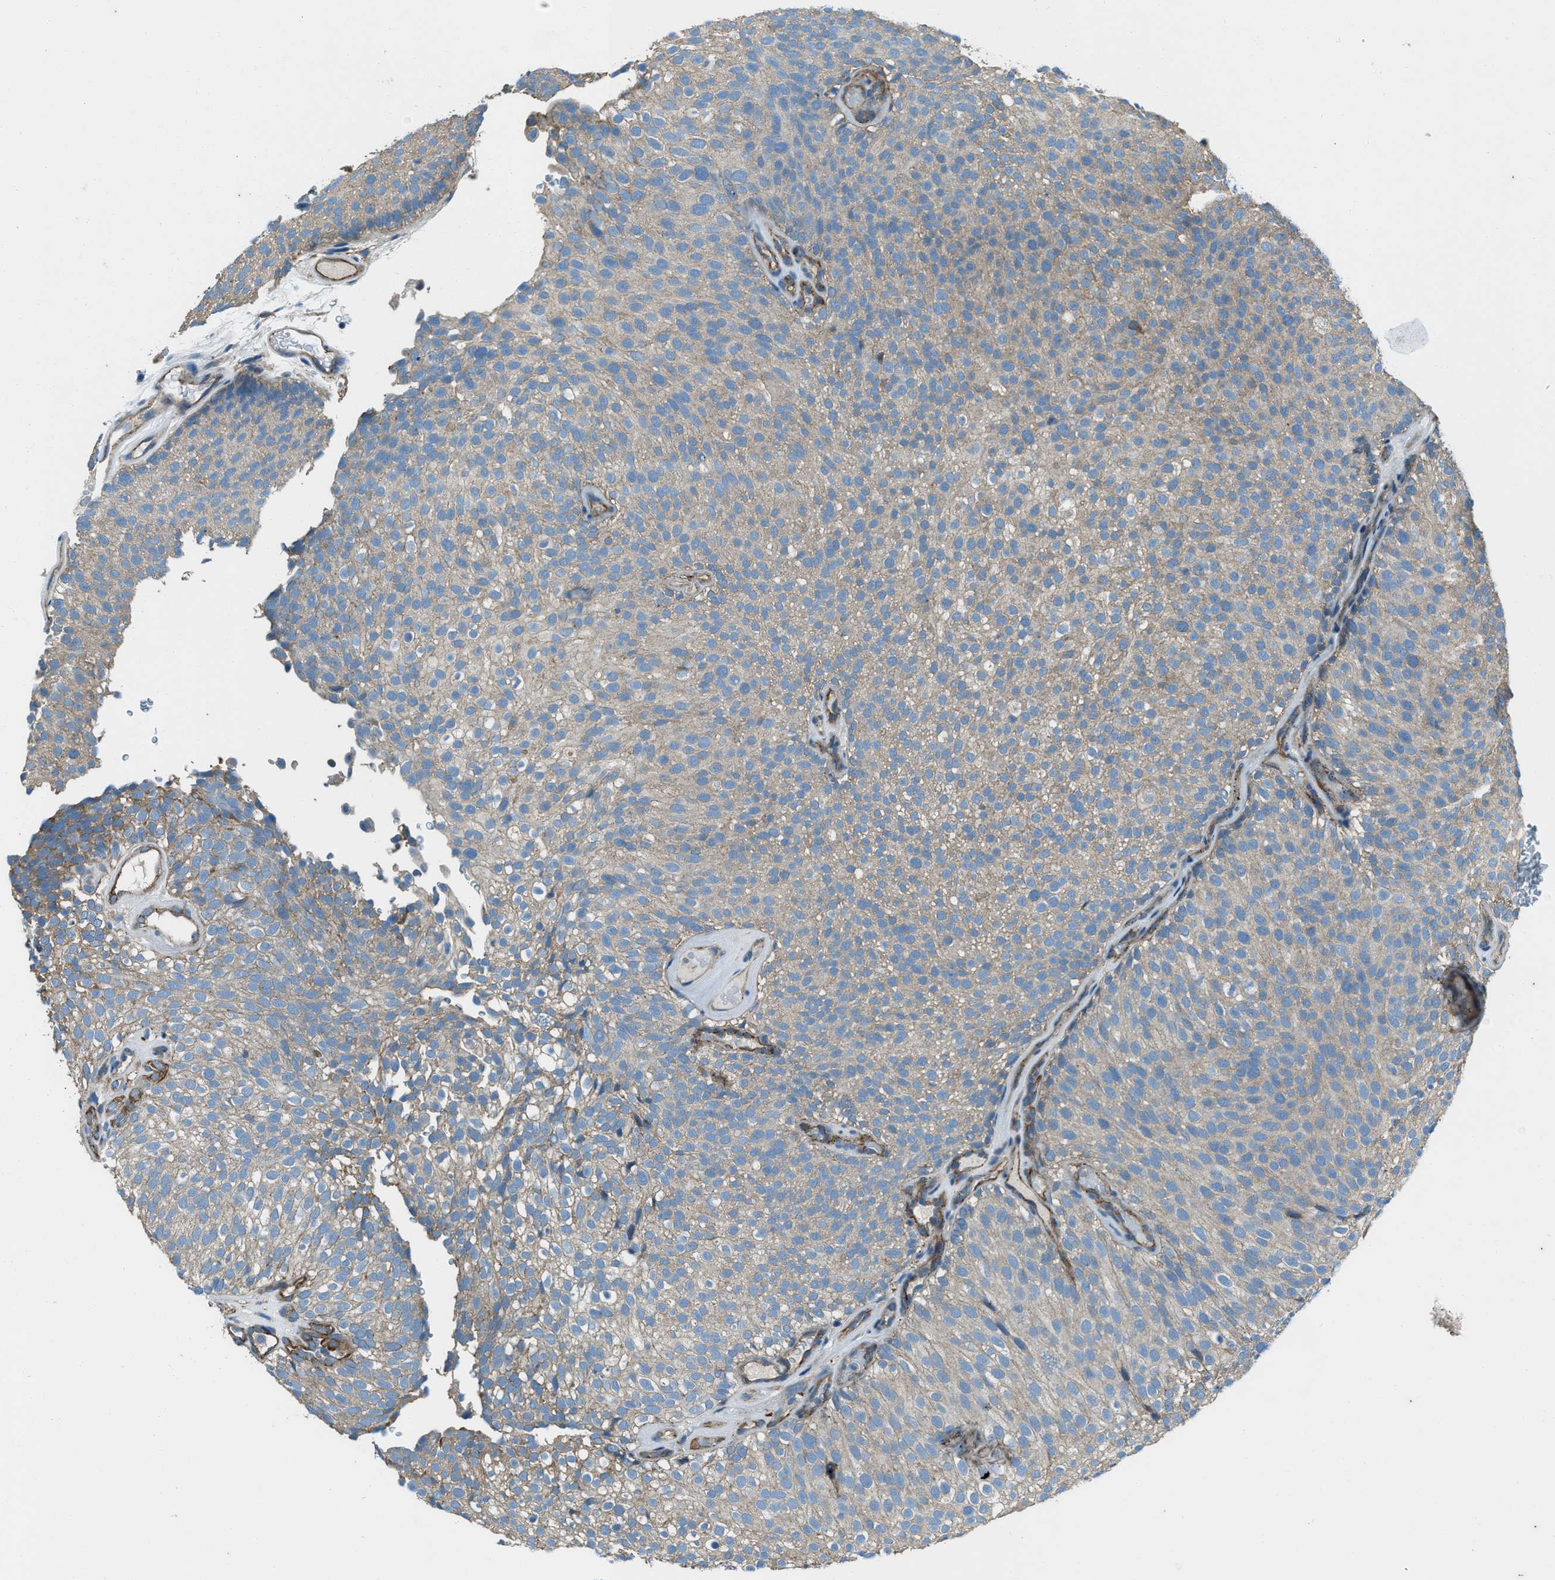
{"staining": {"intensity": "weak", "quantity": "25%-75%", "location": "cytoplasmic/membranous"}, "tissue": "urothelial cancer", "cell_type": "Tumor cells", "image_type": "cancer", "snomed": [{"axis": "morphology", "description": "Urothelial carcinoma, Low grade"}, {"axis": "topography", "description": "Urinary bladder"}], "caption": "Low-grade urothelial carcinoma stained for a protein (brown) reveals weak cytoplasmic/membranous positive expression in approximately 25%-75% of tumor cells.", "gene": "SVIL", "patient": {"sex": "male", "age": 78}}